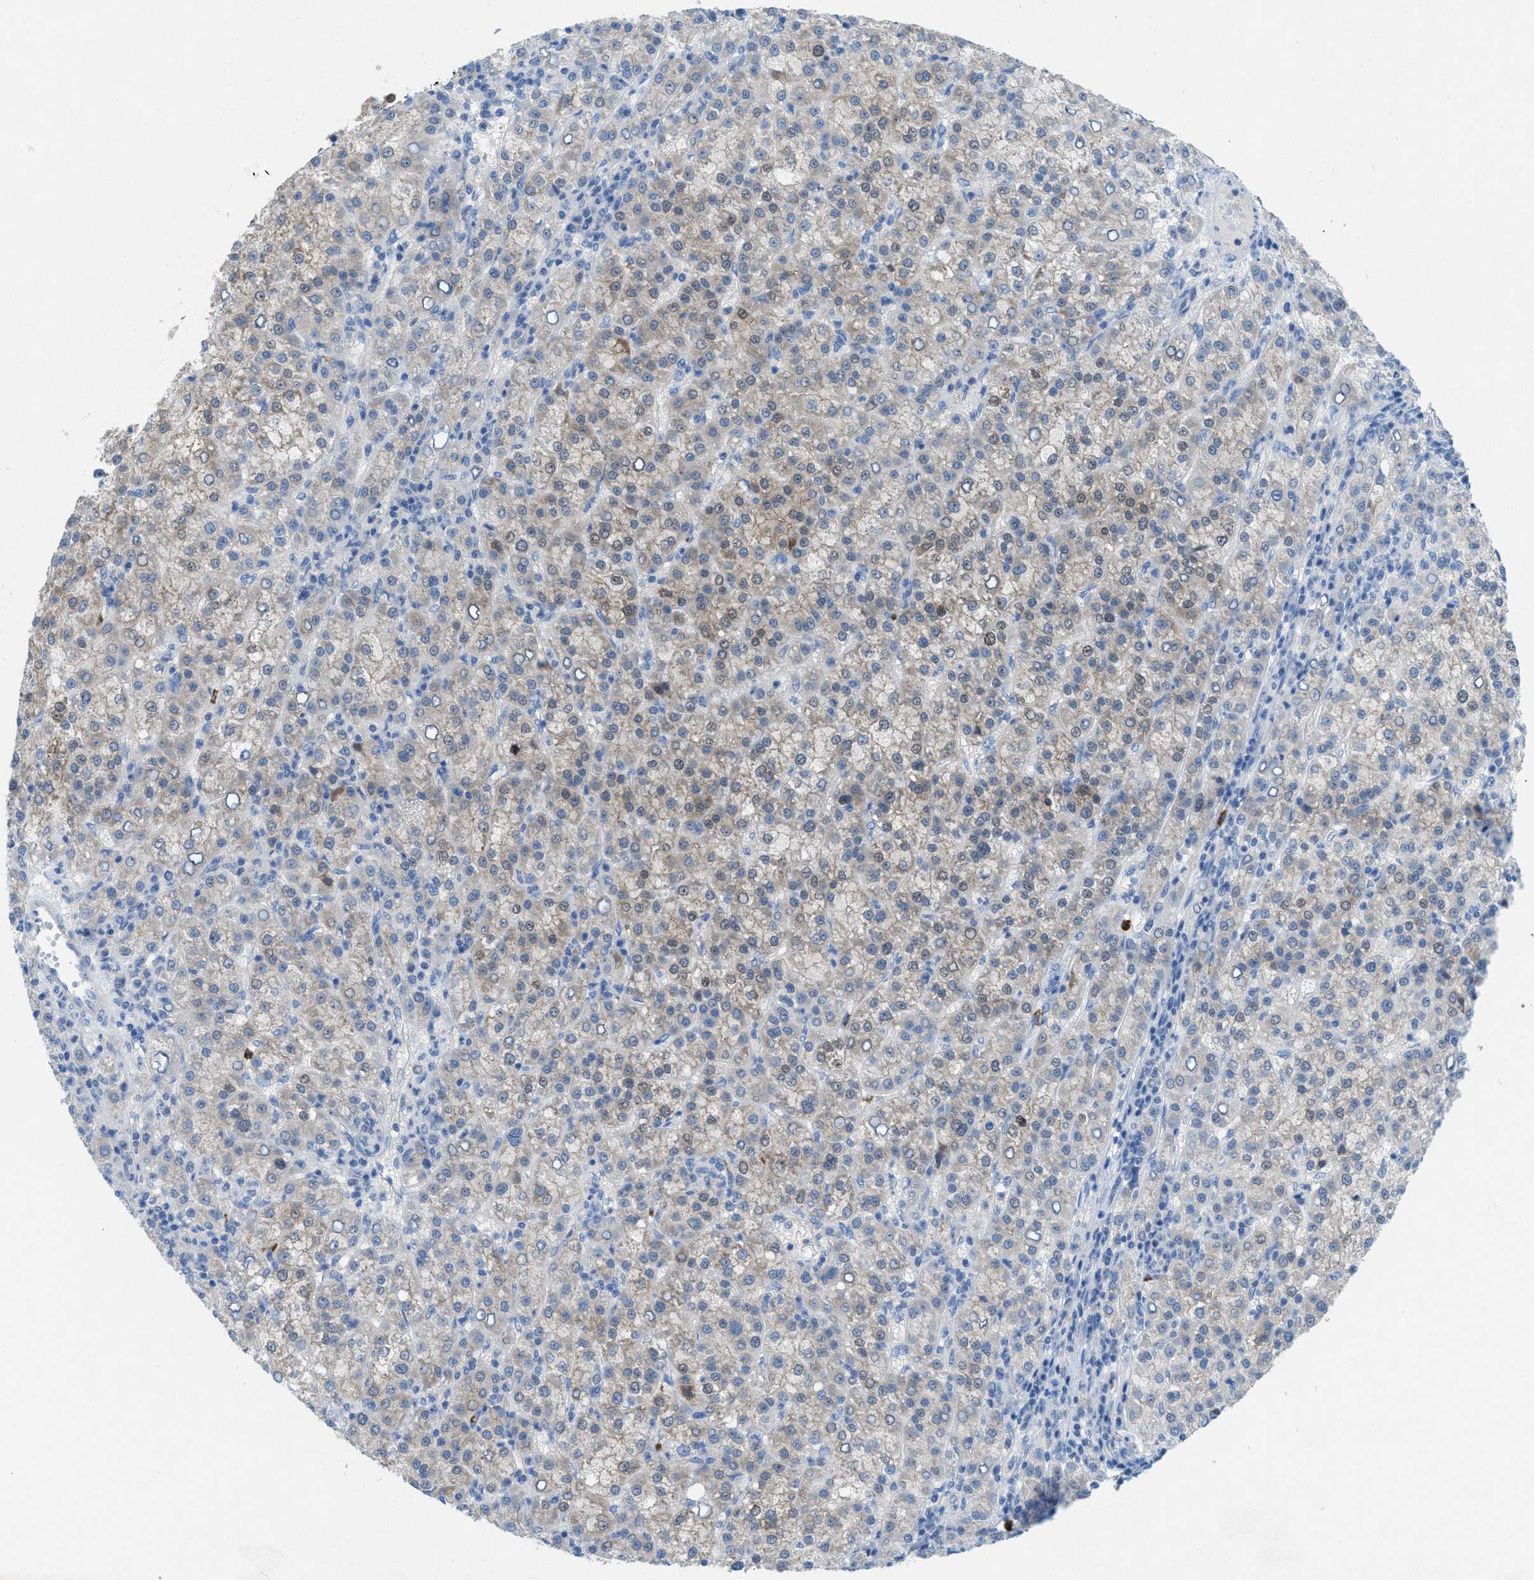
{"staining": {"intensity": "weak", "quantity": ">75%", "location": "cytoplasmic/membranous"}, "tissue": "liver cancer", "cell_type": "Tumor cells", "image_type": "cancer", "snomed": [{"axis": "morphology", "description": "Carcinoma, Hepatocellular, NOS"}, {"axis": "topography", "description": "Liver"}], "caption": "A brown stain labels weak cytoplasmic/membranous positivity of a protein in human liver cancer tumor cells.", "gene": "CMTM1", "patient": {"sex": "female", "age": 58}}